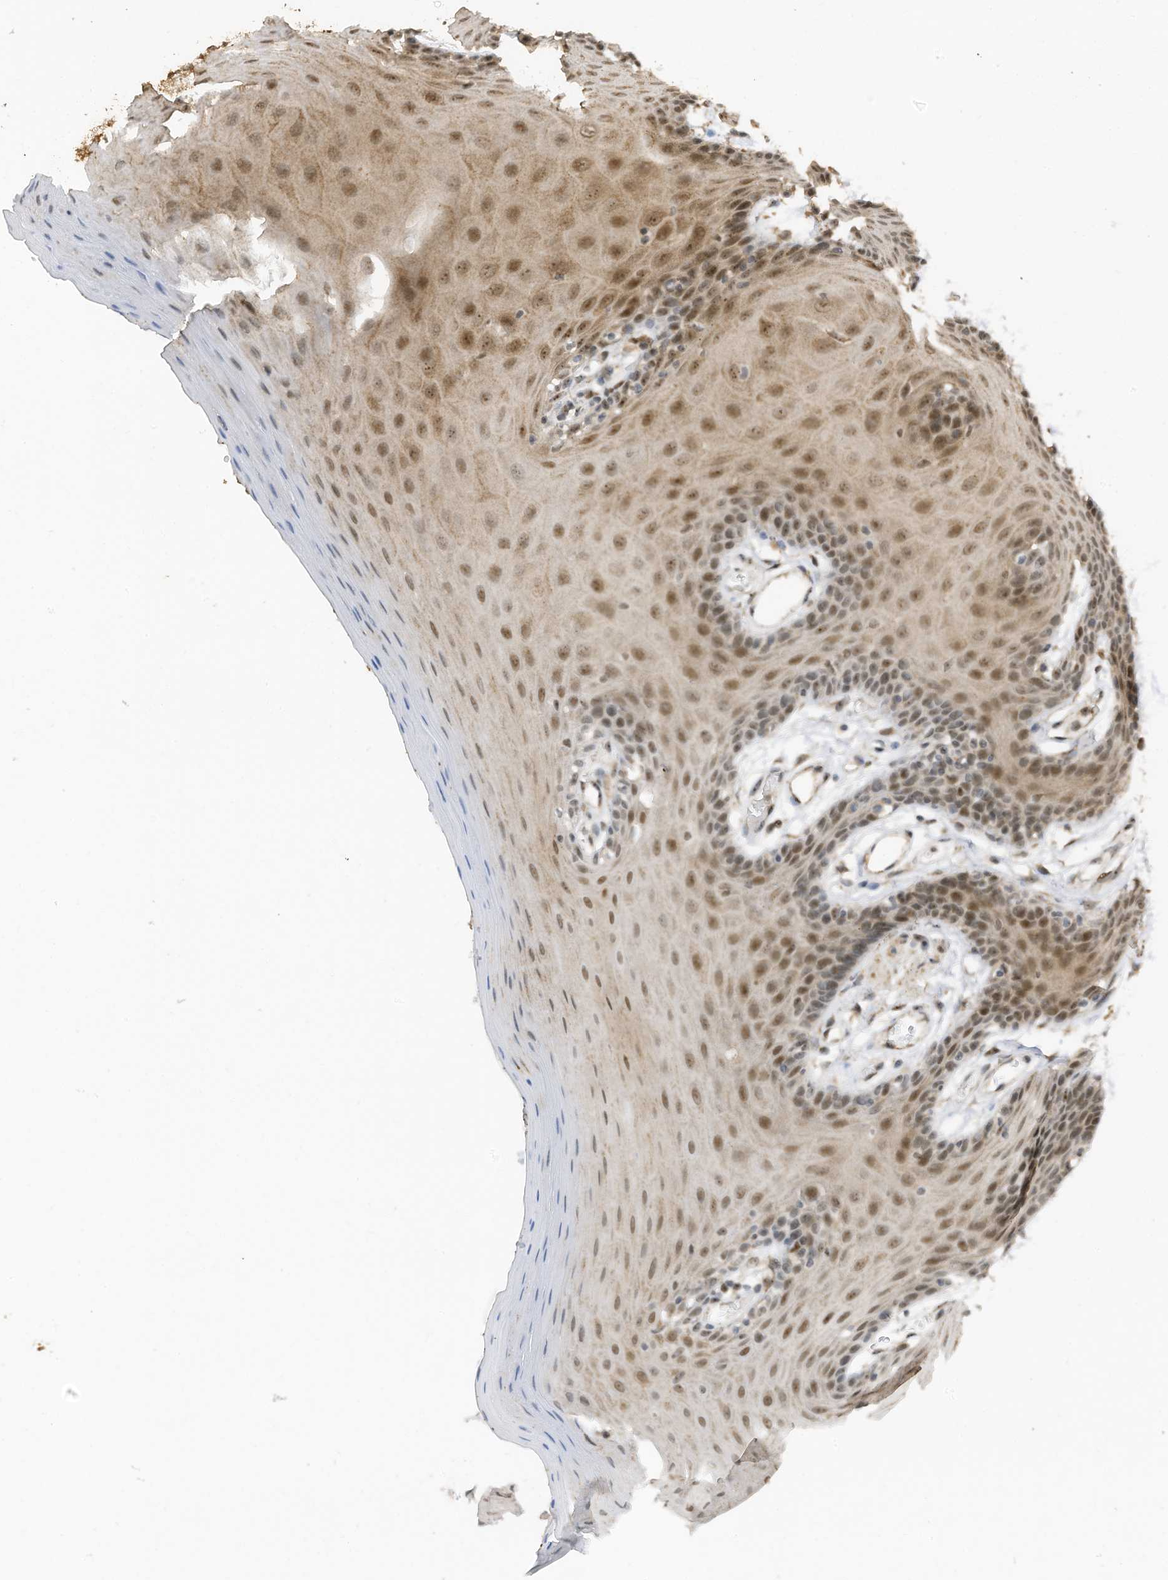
{"staining": {"intensity": "moderate", "quantity": ">75%", "location": "nuclear"}, "tissue": "oral mucosa", "cell_type": "Squamous epithelial cells", "image_type": "normal", "snomed": [{"axis": "morphology", "description": "Normal tissue, NOS"}, {"axis": "morphology", "description": "Squamous cell carcinoma, NOS"}, {"axis": "topography", "description": "Skeletal muscle"}, {"axis": "topography", "description": "Oral tissue"}, {"axis": "topography", "description": "Salivary gland"}, {"axis": "topography", "description": "Head-Neck"}], "caption": "Normal oral mucosa shows moderate nuclear expression in approximately >75% of squamous epithelial cells, visualized by immunohistochemistry.", "gene": "ERLEC1", "patient": {"sex": "male", "age": 54}}